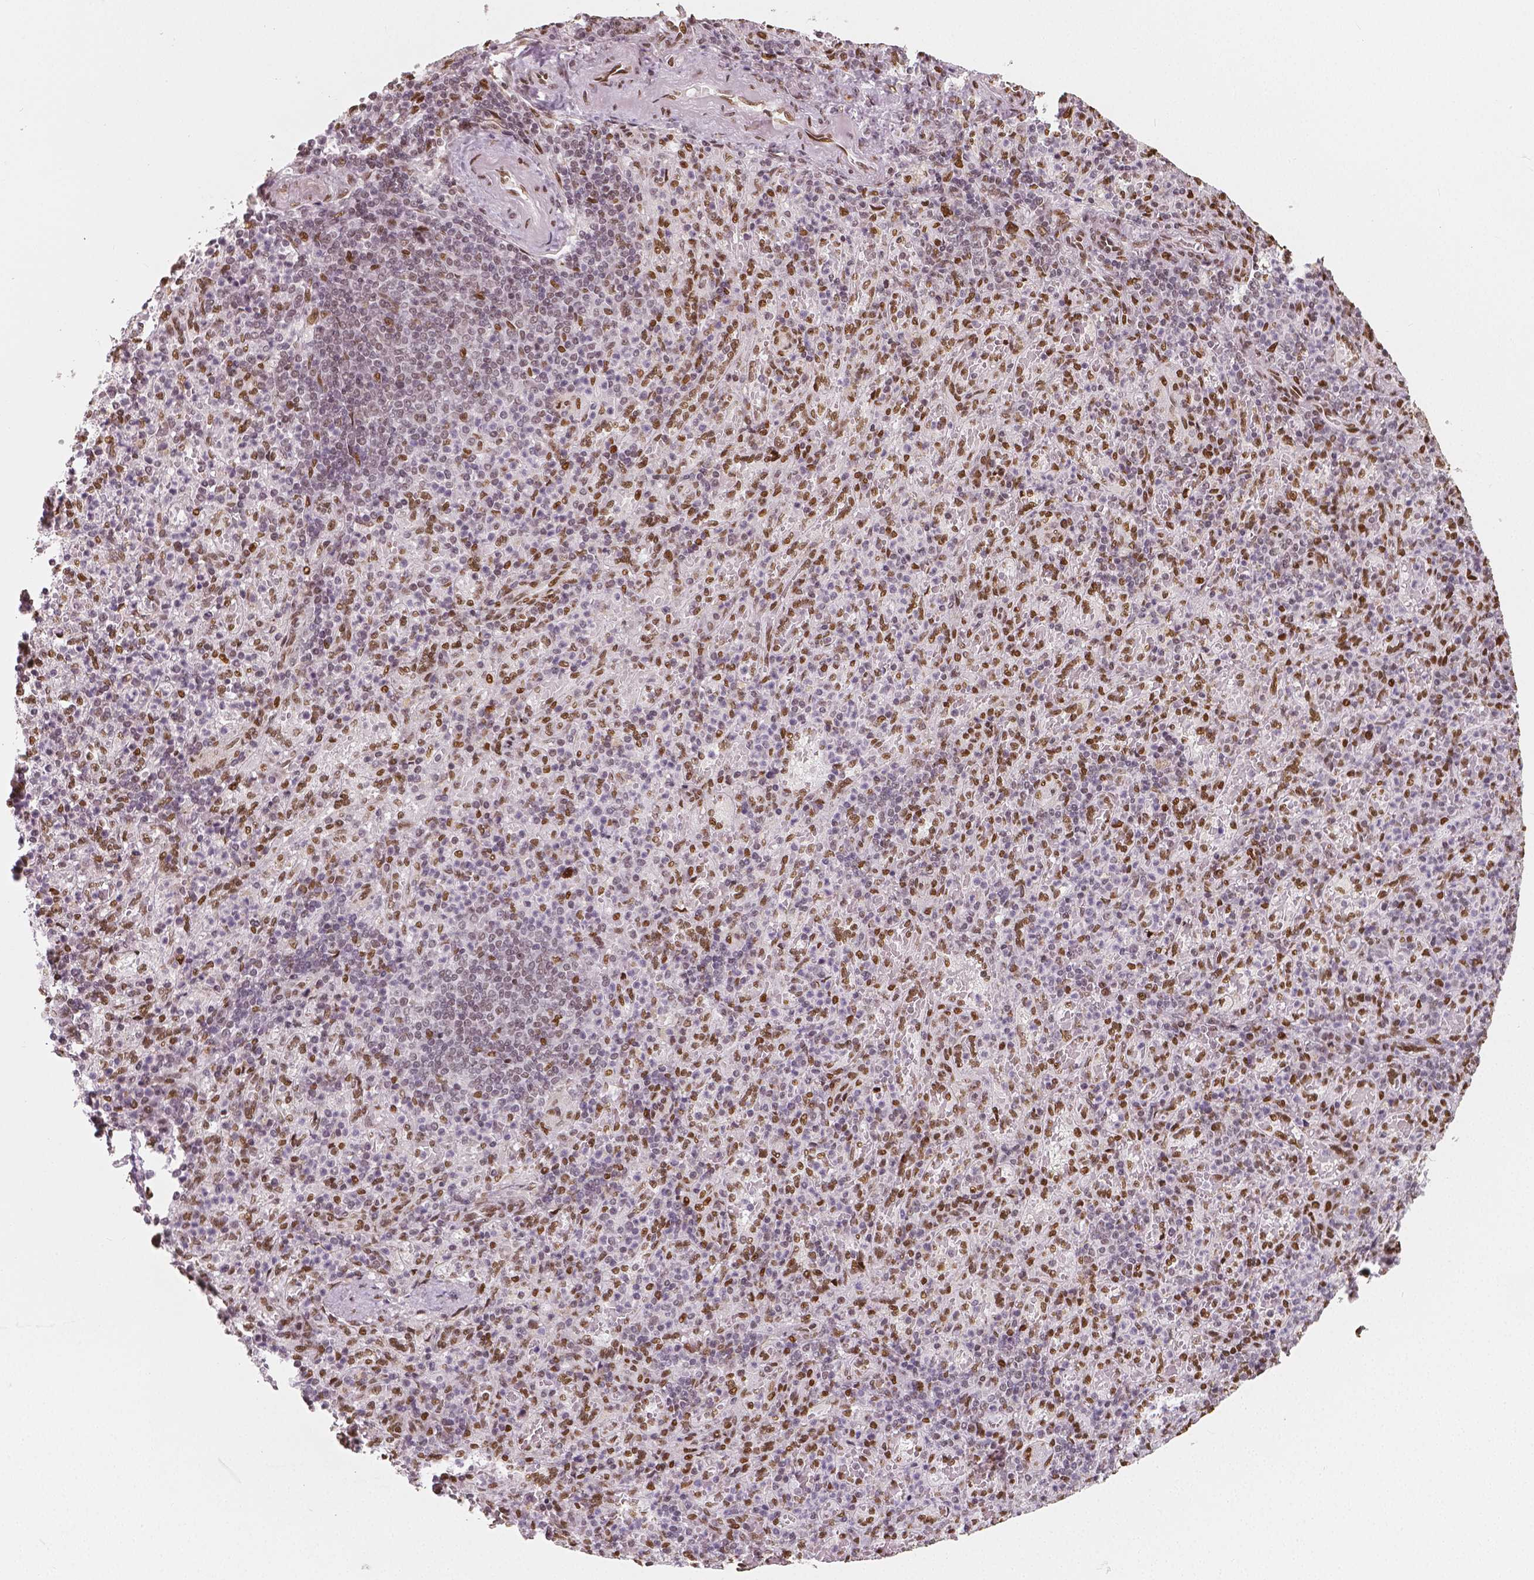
{"staining": {"intensity": "moderate", "quantity": "25%-75%", "location": "nuclear"}, "tissue": "spleen", "cell_type": "Cells in red pulp", "image_type": "normal", "snomed": [{"axis": "morphology", "description": "Normal tissue, NOS"}, {"axis": "topography", "description": "Spleen"}], "caption": "A histopathology image showing moderate nuclear staining in about 25%-75% of cells in red pulp in normal spleen, as visualized by brown immunohistochemical staining.", "gene": "NUCKS1", "patient": {"sex": "female", "age": 74}}